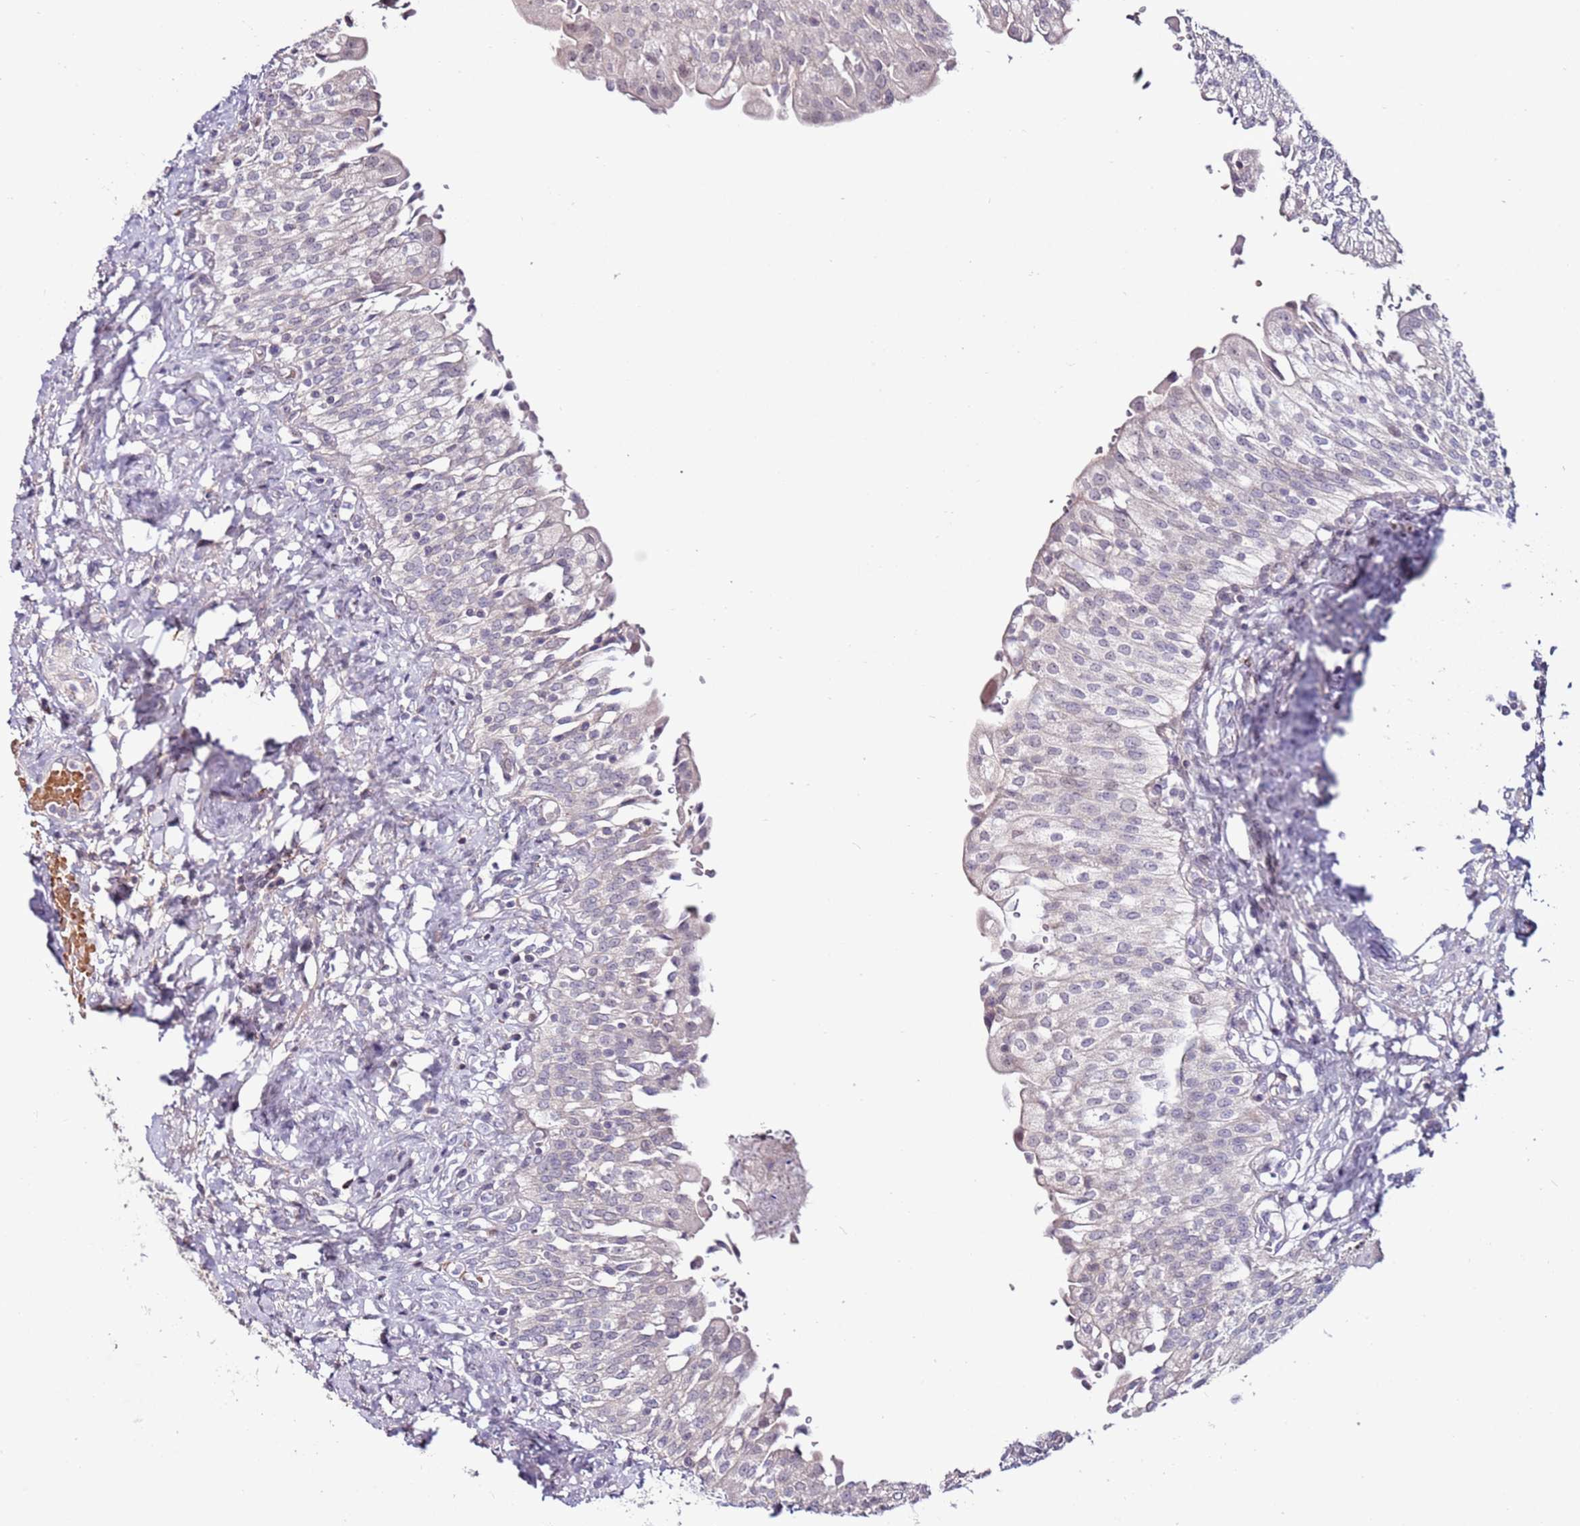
{"staining": {"intensity": "weak", "quantity": "25%-75%", "location": "cytoplasmic/membranous"}, "tissue": "urinary bladder", "cell_type": "Urothelial cells", "image_type": "normal", "snomed": [{"axis": "morphology", "description": "Normal tissue, NOS"}, {"axis": "morphology", "description": "Inflammation, NOS"}, {"axis": "topography", "description": "Urinary bladder"}], "caption": "Immunohistochemistry (IHC) of unremarkable human urinary bladder shows low levels of weak cytoplasmic/membranous positivity in approximately 25%-75% of urothelial cells. Using DAB (3,3'-diaminobenzidine) (brown) and hematoxylin (blue) stains, captured at high magnification using brightfield microscopy.", "gene": "MTG2", "patient": {"sex": "male", "age": 64}}